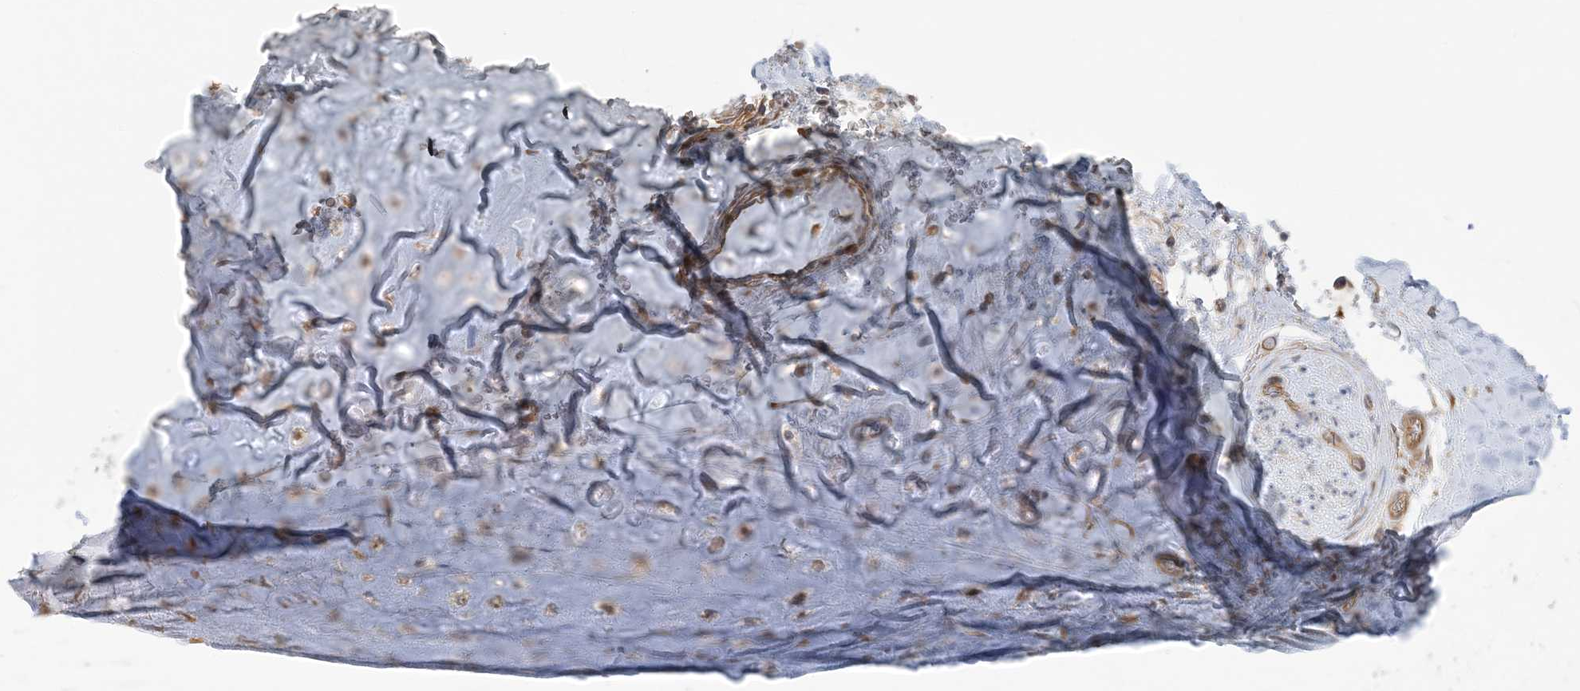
{"staining": {"intensity": "negative", "quantity": "none", "location": "none"}, "tissue": "adipose tissue", "cell_type": "Adipocytes", "image_type": "normal", "snomed": [{"axis": "morphology", "description": "Normal tissue, NOS"}, {"axis": "topography", "description": "Cartilage tissue"}], "caption": "Adipocytes are negative for brown protein staining in normal adipose tissue. (Immunohistochemistry (ihc), brightfield microscopy, high magnification).", "gene": "ICMT", "patient": {"sex": "female", "age": 63}}